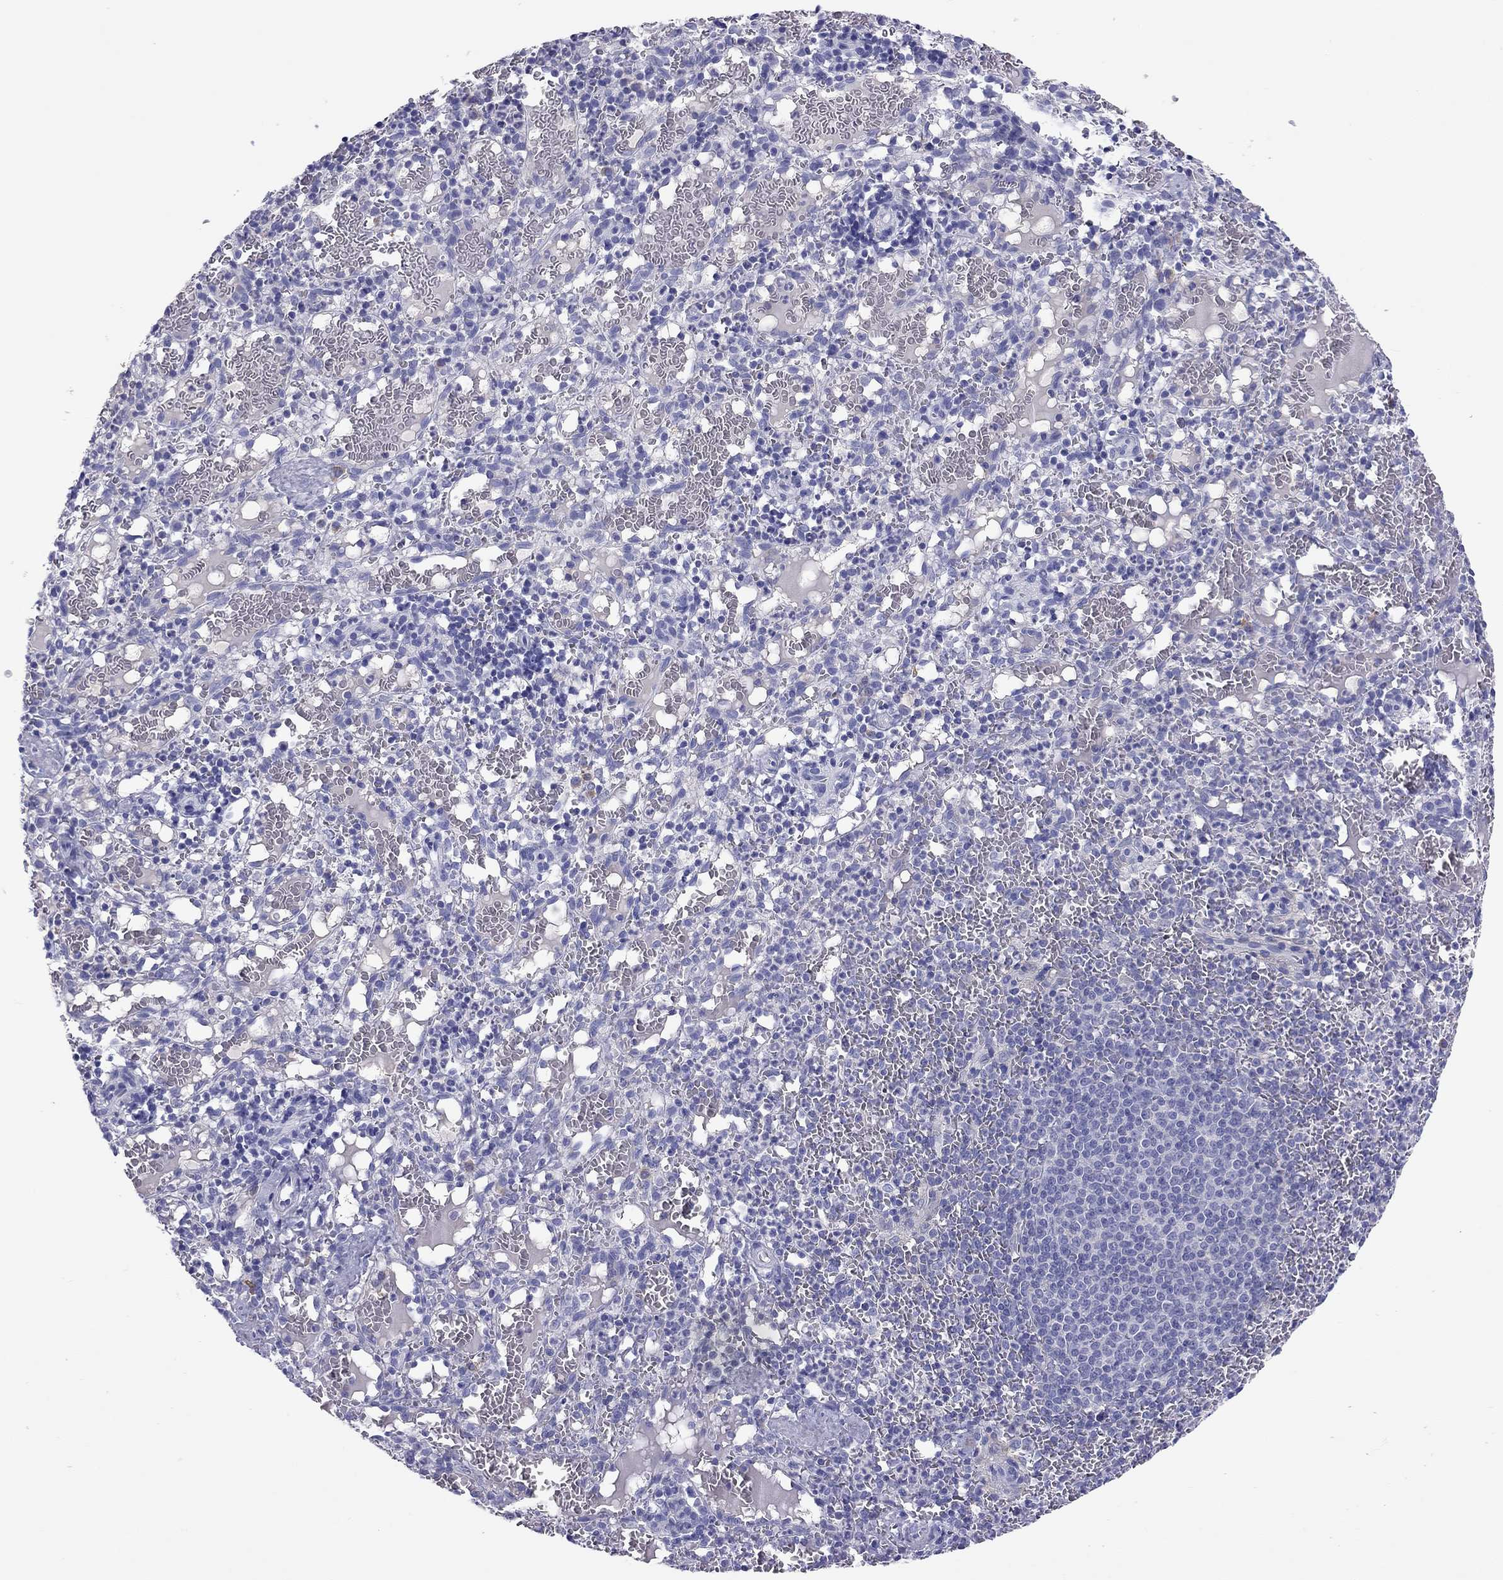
{"staining": {"intensity": "negative", "quantity": "none", "location": "none"}, "tissue": "spleen", "cell_type": "Cells in red pulp", "image_type": "normal", "snomed": [{"axis": "morphology", "description": "Normal tissue, NOS"}, {"axis": "topography", "description": "Spleen"}], "caption": "A micrograph of human spleen is negative for staining in cells in red pulp. Brightfield microscopy of immunohistochemistry stained with DAB (brown) and hematoxylin (blue), captured at high magnification.", "gene": "CALHM1", "patient": {"sex": "male", "age": 11}}